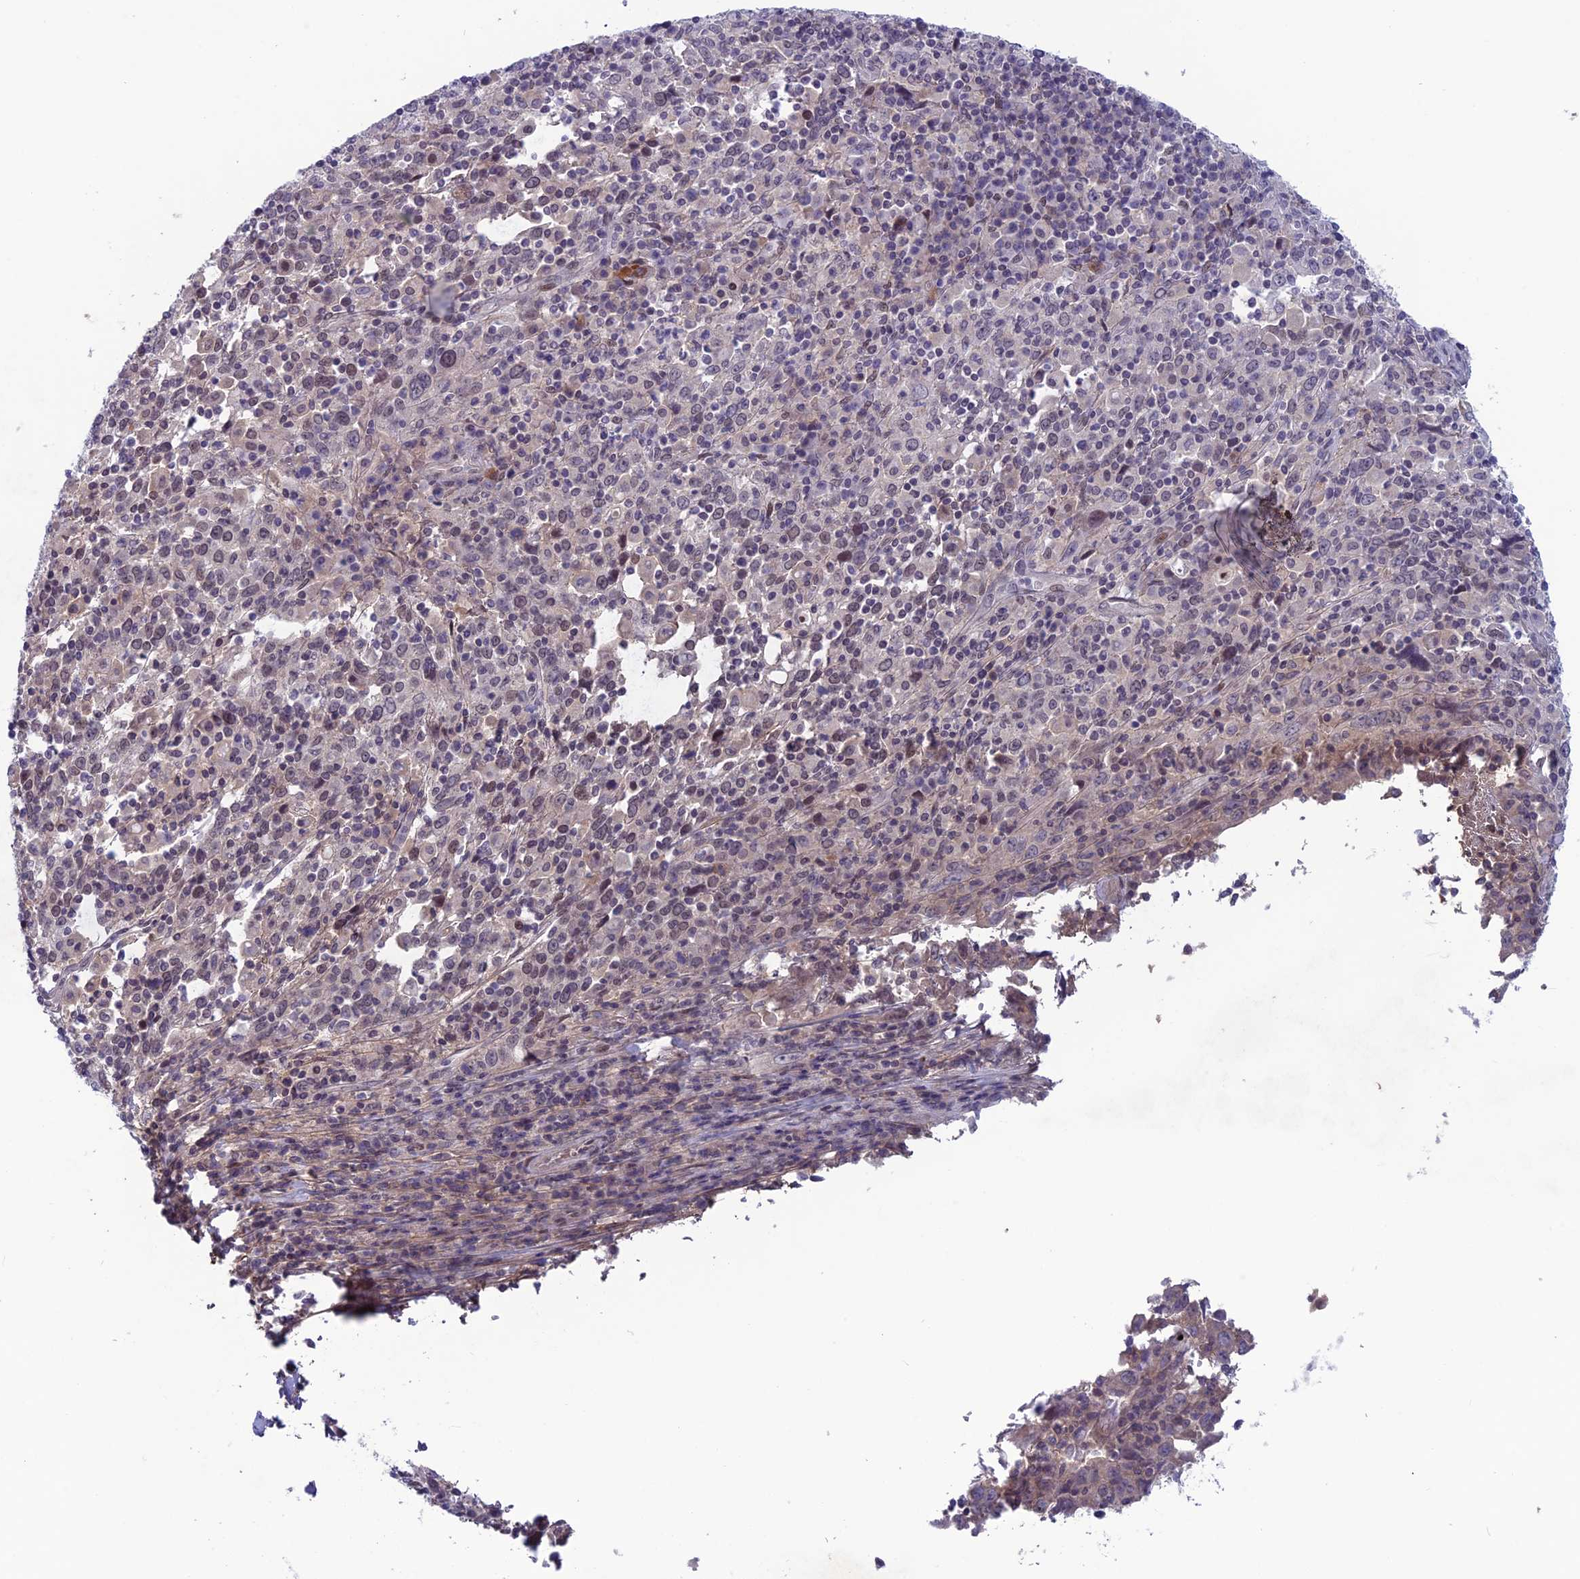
{"staining": {"intensity": "negative", "quantity": "none", "location": "none"}, "tissue": "cervical cancer", "cell_type": "Tumor cells", "image_type": "cancer", "snomed": [{"axis": "morphology", "description": "Squamous cell carcinoma, NOS"}, {"axis": "topography", "description": "Cervix"}], "caption": "This is a micrograph of immunohistochemistry staining of cervical cancer, which shows no positivity in tumor cells. (DAB immunohistochemistry (IHC), high magnification).", "gene": "FKBPL", "patient": {"sex": "female", "age": 46}}